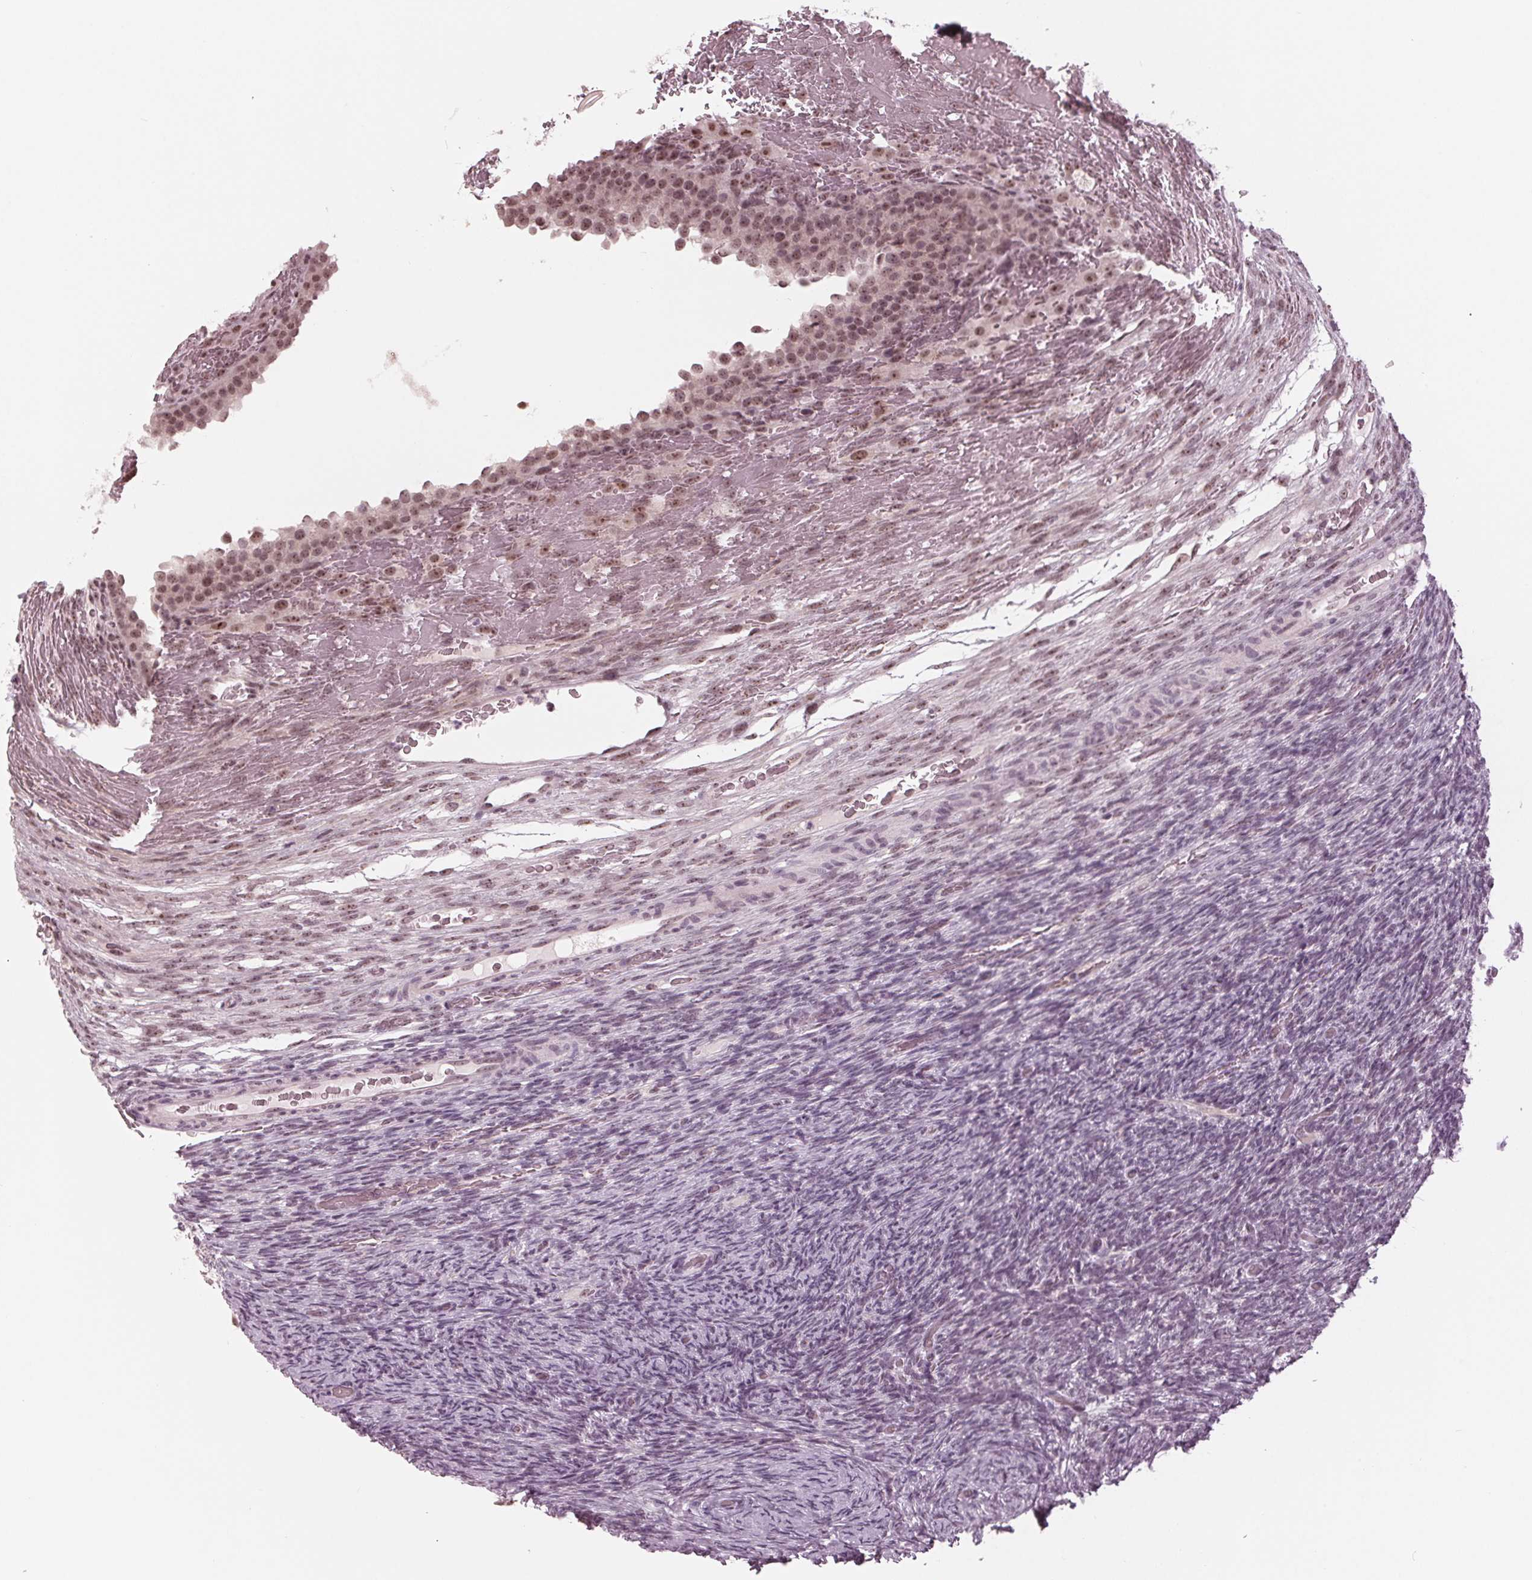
{"staining": {"intensity": "weak", "quantity": "<25%", "location": "nuclear"}, "tissue": "ovary", "cell_type": "Ovarian stroma cells", "image_type": "normal", "snomed": [{"axis": "morphology", "description": "Normal tissue, NOS"}, {"axis": "topography", "description": "Ovary"}], "caption": "An IHC micrograph of benign ovary is shown. There is no staining in ovarian stroma cells of ovary.", "gene": "SLX4", "patient": {"sex": "female", "age": 34}}